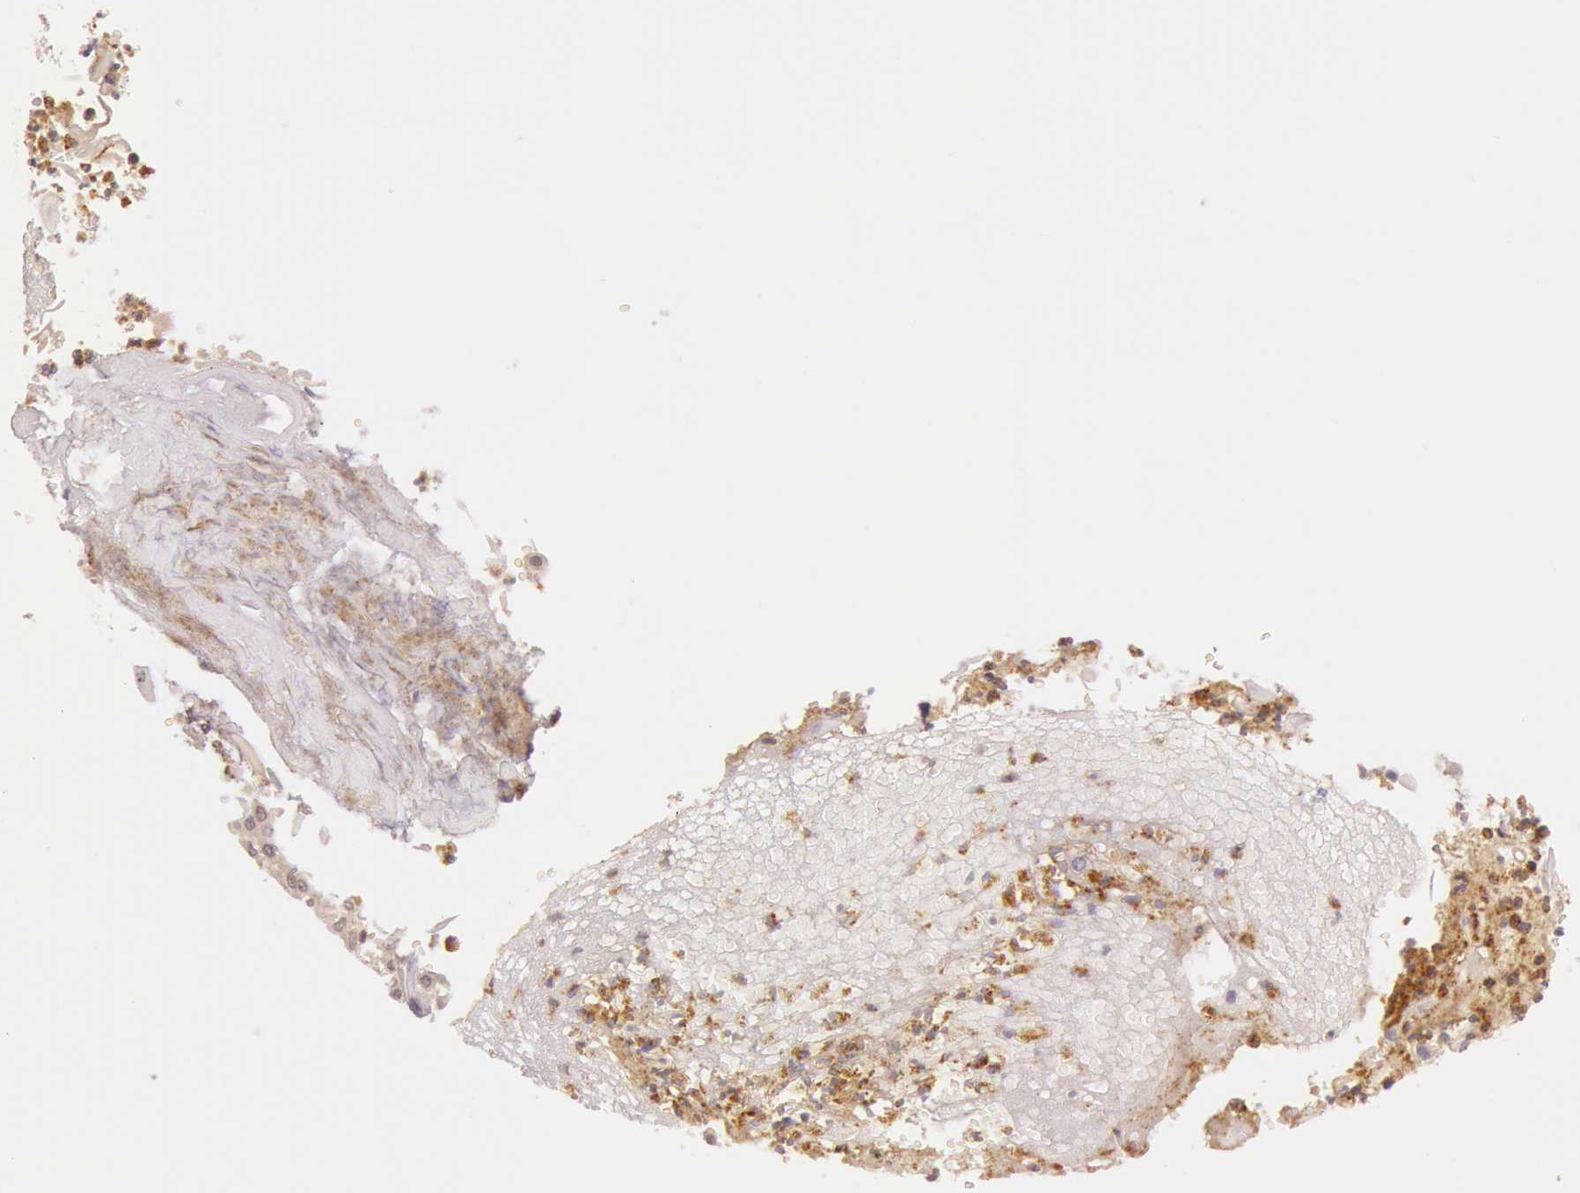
{"staining": {"intensity": "weak", "quantity": ">75%", "location": "cytoplasmic/membranous"}, "tissue": "cervical cancer", "cell_type": "Tumor cells", "image_type": "cancer", "snomed": [{"axis": "morphology", "description": "Squamous cell carcinoma, NOS"}, {"axis": "topography", "description": "Cervix"}], "caption": "Squamous cell carcinoma (cervical) stained with DAB (3,3'-diaminobenzidine) immunohistochemistry (IHC) shows low levels of weak cytoplasmic/membranous staining in about >75% of tumor cells. Nuclei are stained in blue.", "gene": "ATG2B", "patient": {"sex": "female", "age": 57}}